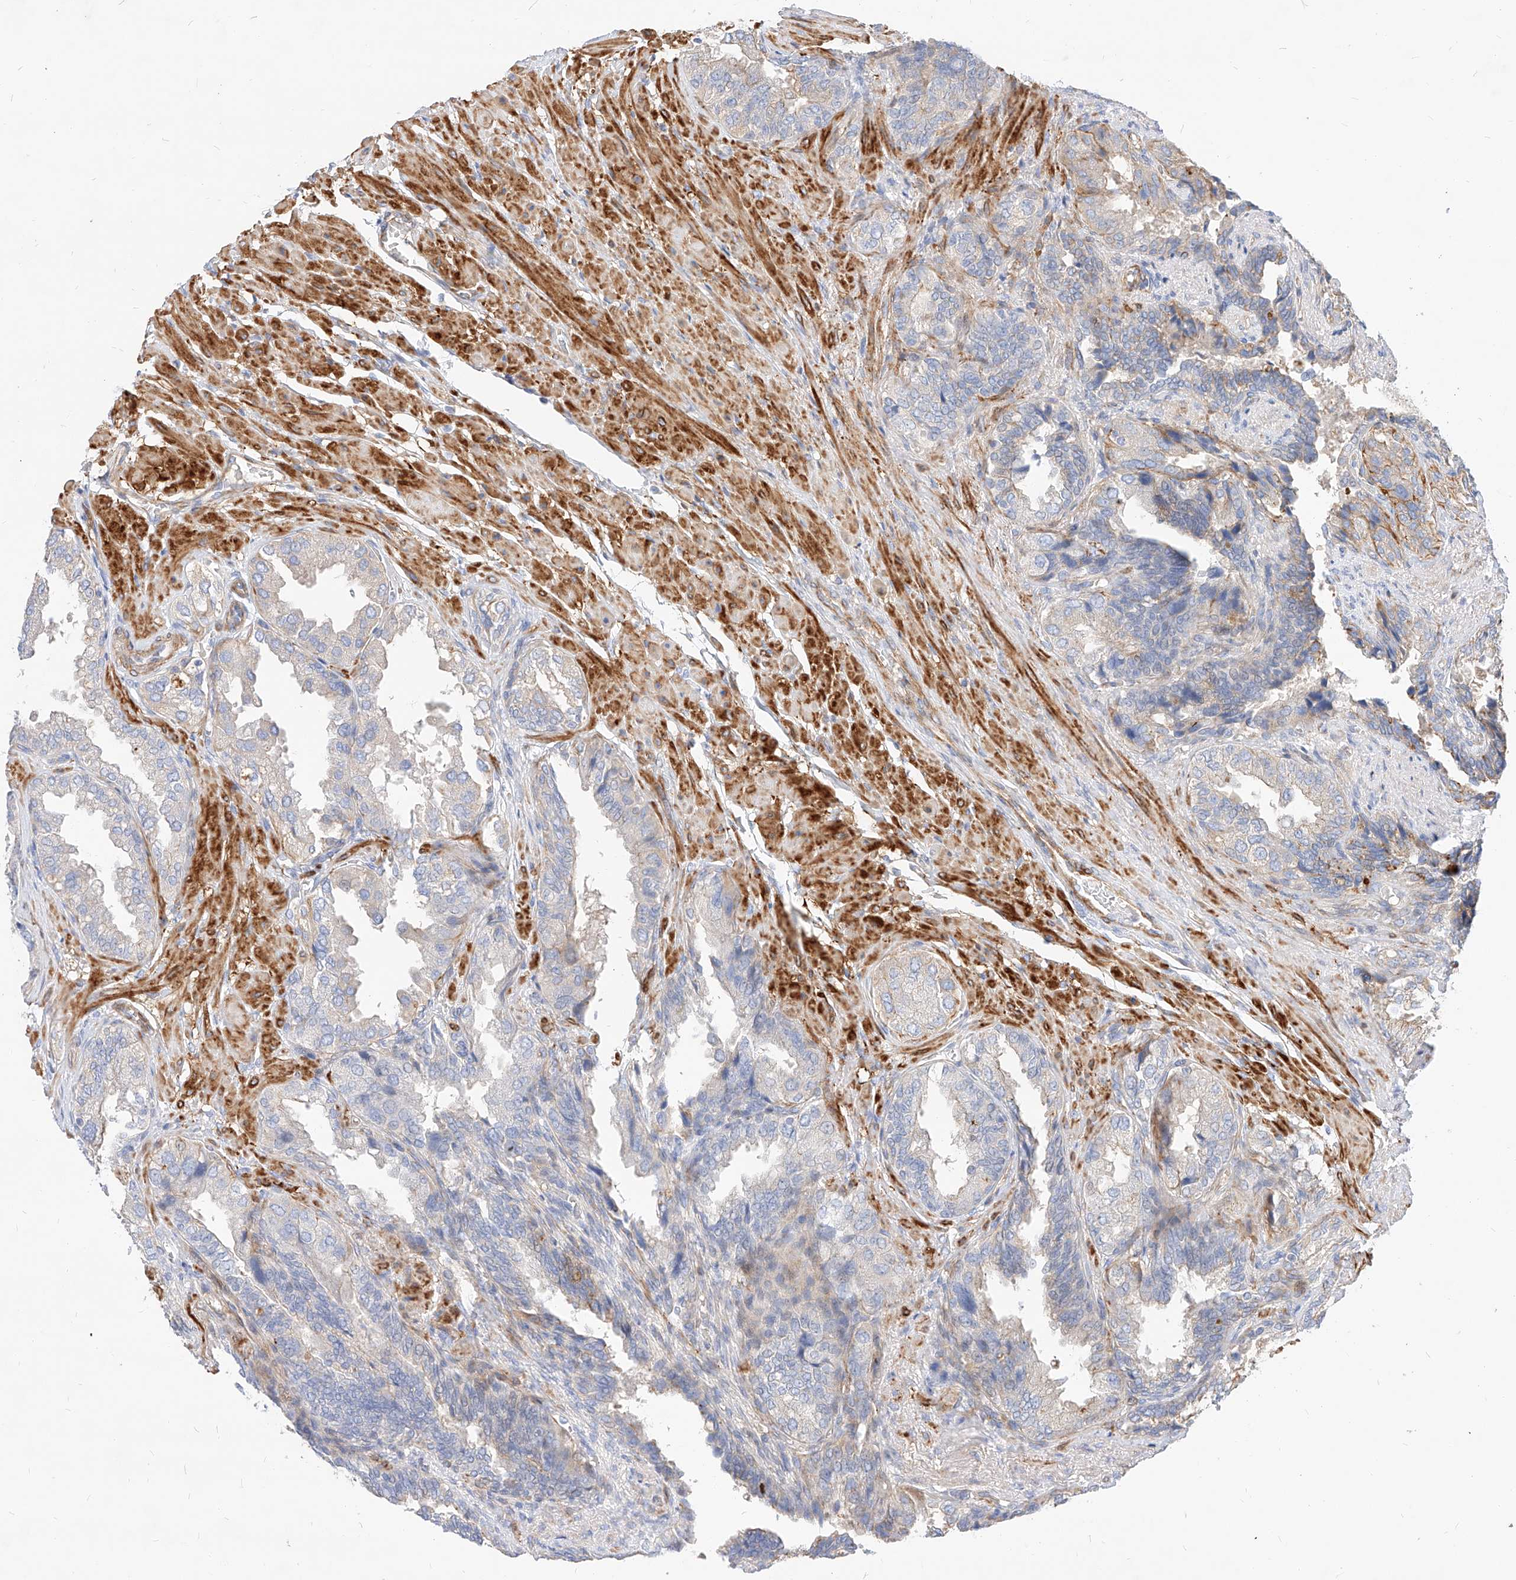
{"staining": {"intensity": "weak", "quantity": "<25%", "location": "cytoplasmic/membranous"}, "tissue": "seminal vesicle", "cell_type": "Glandular cells", "image_type": "normal", "snomed": [{"axis": "morphology", "description": "Normal tissue, NOS"}, {"axis": "topography", "description": "Seminal veicle"}, {"axis": "topography", "description": "Peripheral nerve tissue"}], "caption": "This is an IHC histopathology image of normal human seminal vesicle. There is no expression in glandular cells.", "gene": "KCNH5", "patient": {"sex": "male", "age": 63}}